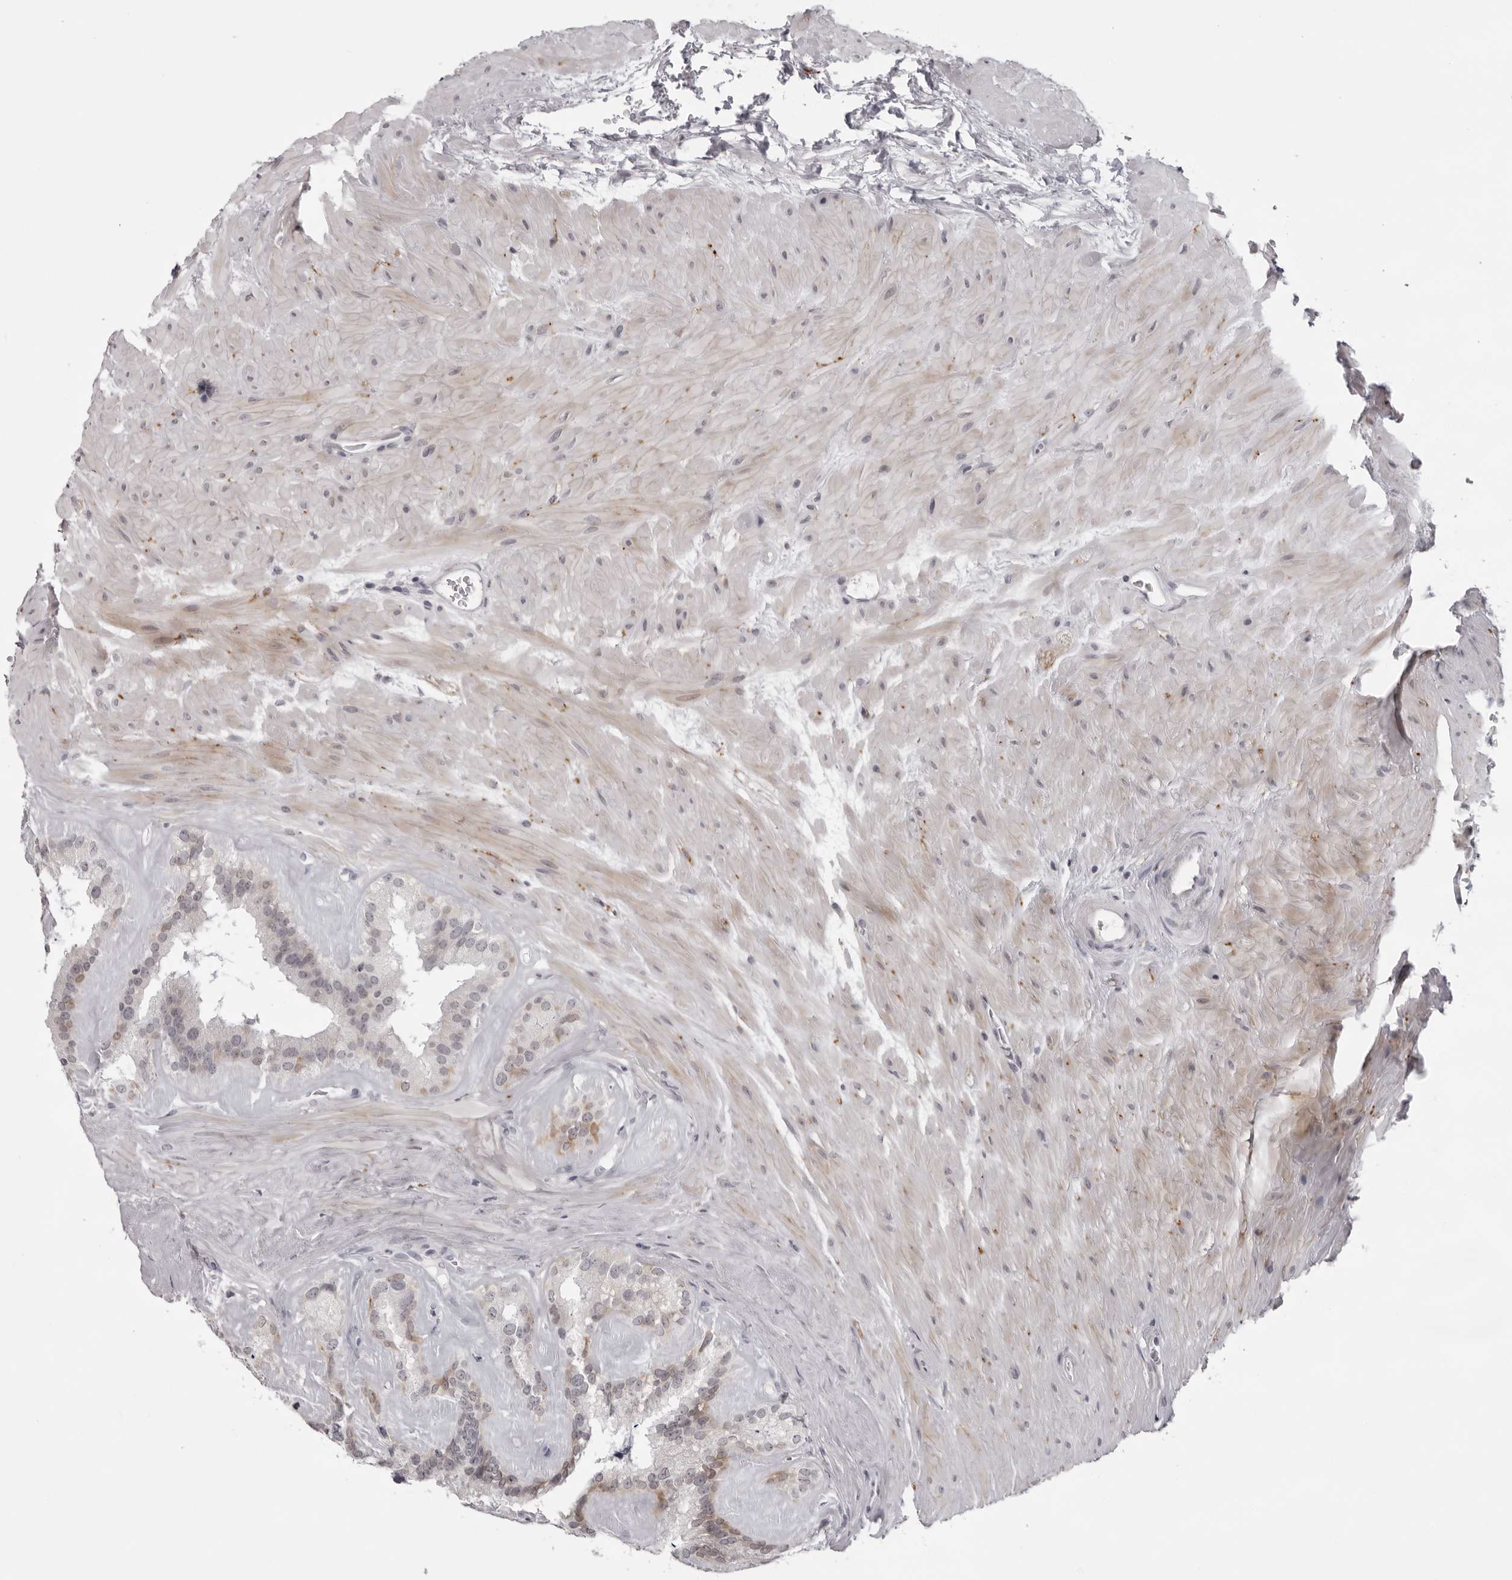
{"staining": {"intensity": "moderate", "quantity": "25%-75%", "location": "cytoplasmic/membranous"}, "tissue": "seminal vesicle", "cell_type": "Glandular cells", "image_type": "normal", "snomed": [{"axis": "morphology", "description": "Normal tissue, NOS"}, {"axis": "topography", "description": "Prostate"}, {"axis": "topography", "description": "Seminal veicle"}], "caption": "Protein expression analysis of unremarkable seminal vesicle displays moderate cytoplasmic/membranous staining in about 25%-75% of glandular cells.", "gene": "NUDT18", "patient": {"sex": "male", "age": 59}}